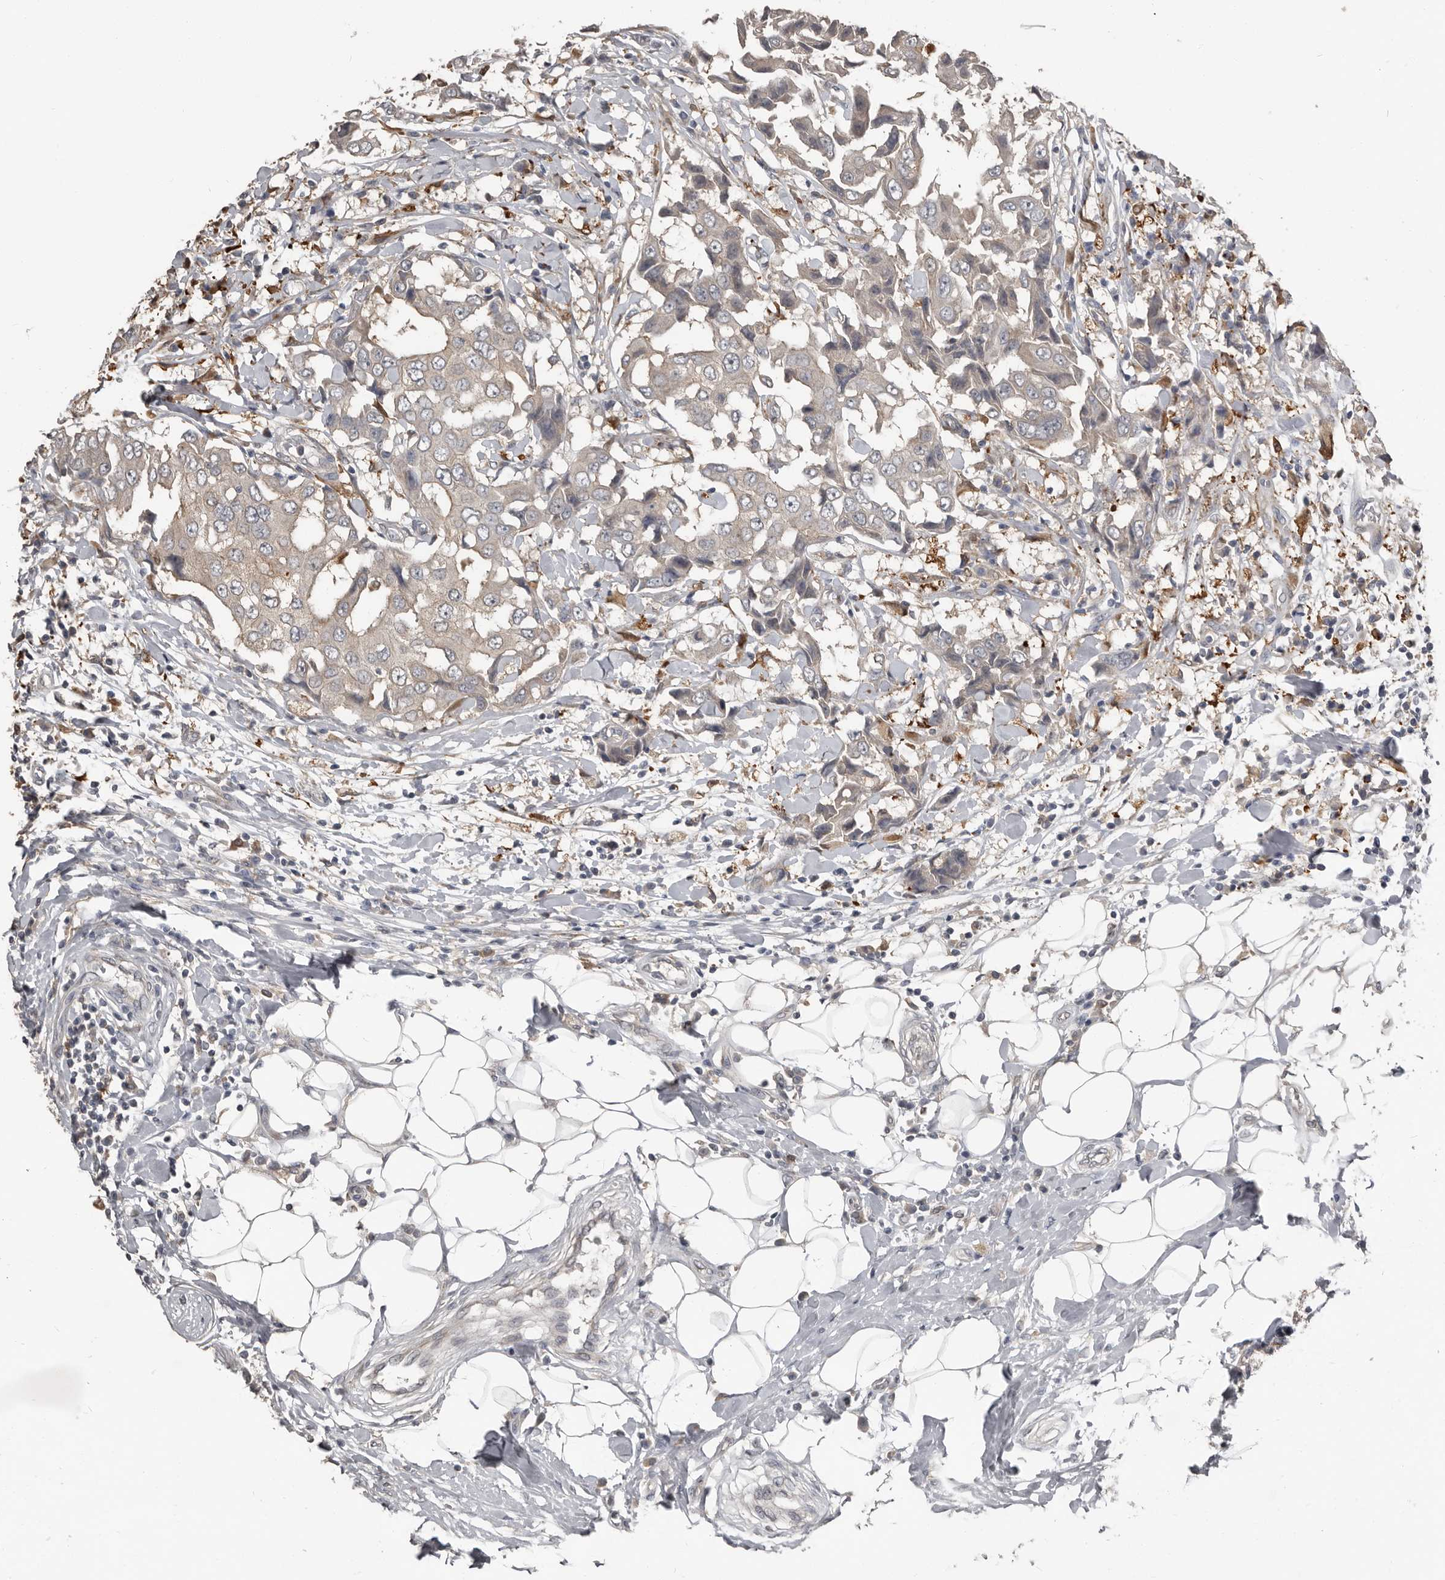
{"staining": {"intensity": "weak", "quantity": "25%-75%", "location": "cytoplasmic/membranous"}, "tissue": "breast cancer", "cell_type": "Tumor cells", "image_type": "cancer", "snomed": [{"axis": "morphology", "description": "Duct carcinoma"}, {"axis": "topography", "description": "Breast"}], "caption": "Infiltrating ductal carcinoma (breast) stained with a brown dye reveals weak cytoplasmic/membranous positive expression in approximately 25%-75% of tumor cells.", "gene": "KCNJ8", "patient": {"sex": "female", "age": 27}}